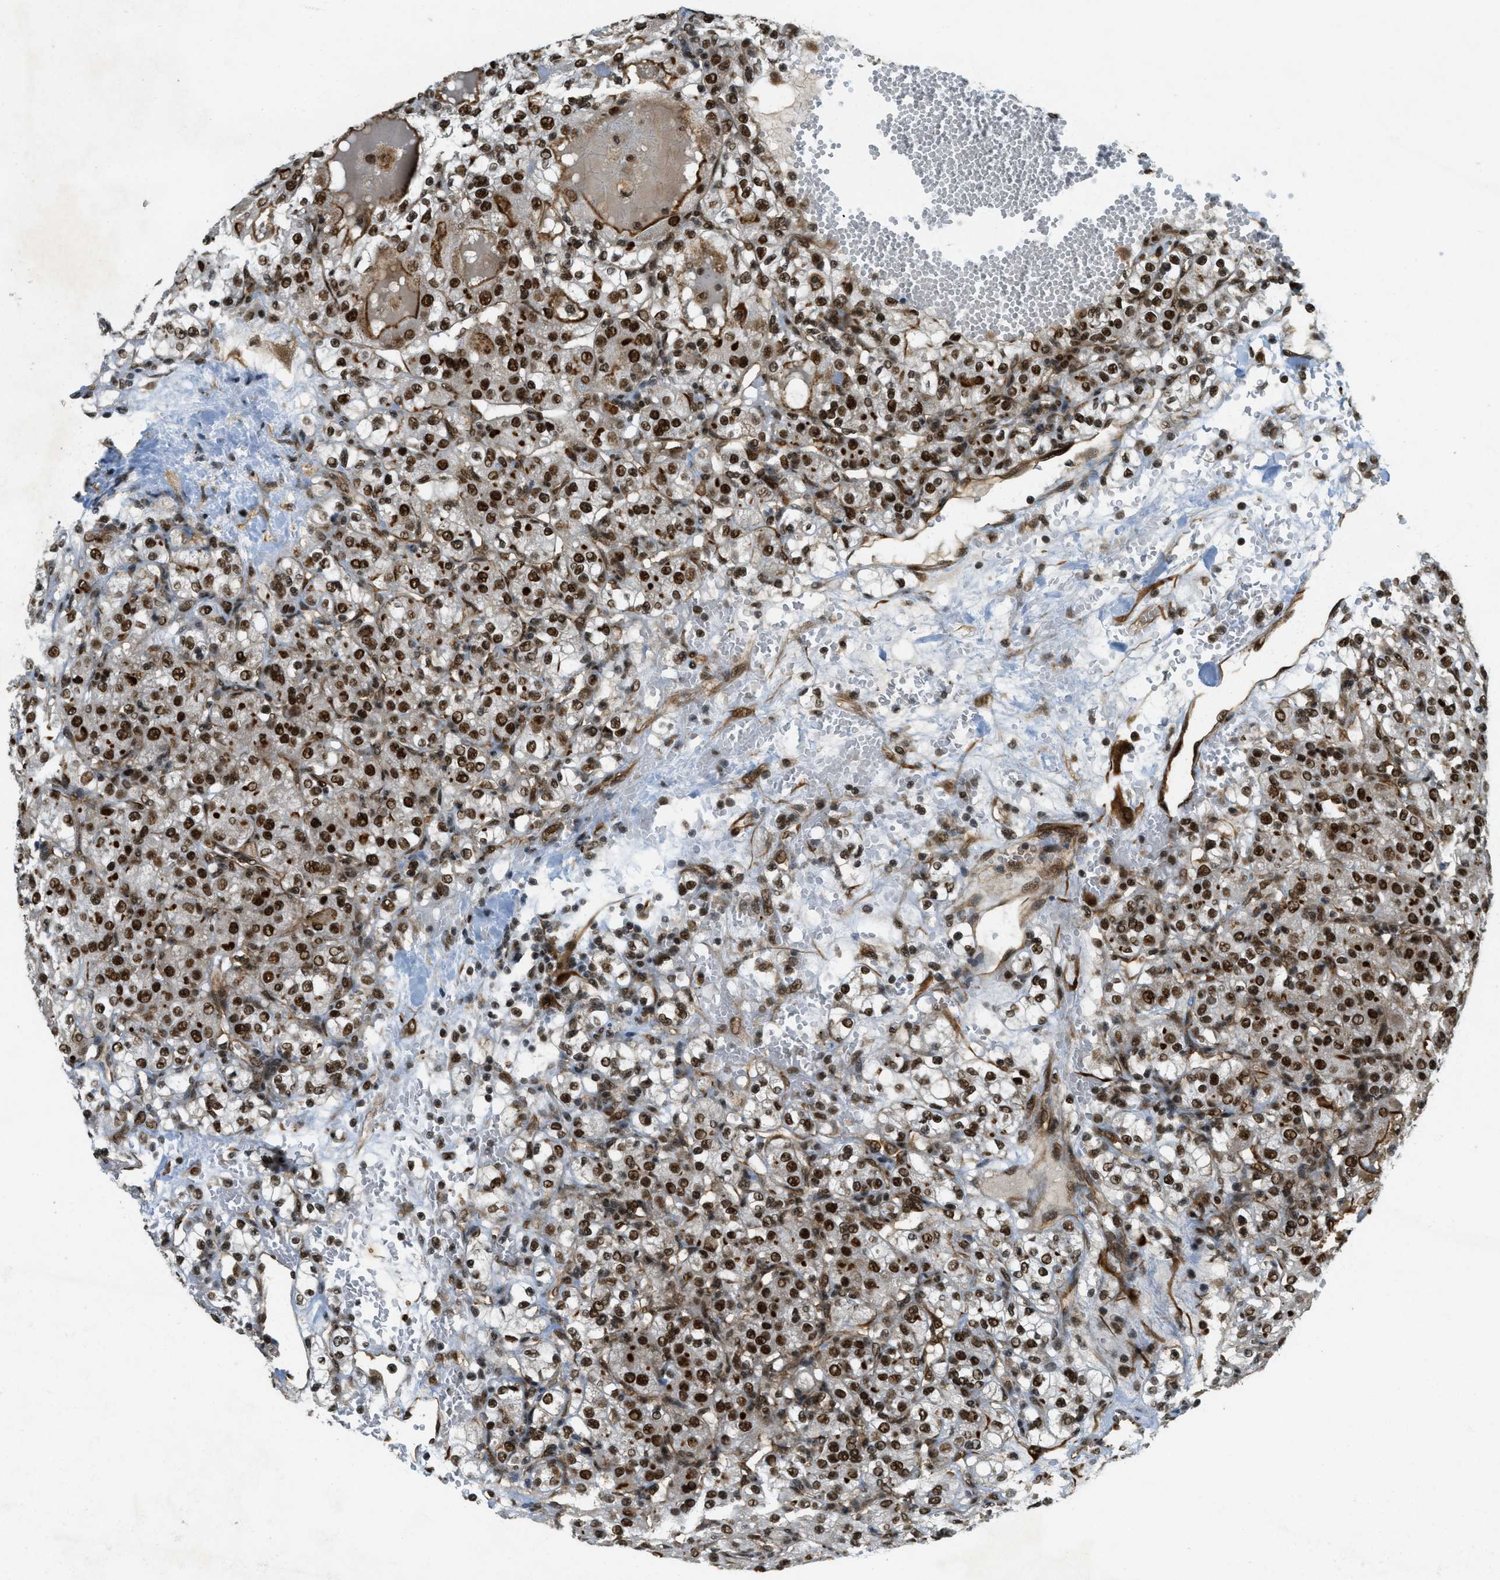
{"staining": {"intensity": "strong", "quantity": ">75%", "location": "nuclear"}, "tissue": "renal cancer", "cell_type": "Tumor cells", "image_type": "cancer", "snomed": [{"axis": "morphology", "description": "Normal tissue, NOS"}, {"axis": "morphology", "description": "Adenocarcinoma, NOS"}, {"axis": "topography", "description": "Kidney"}], "caption": "An image of renal cancer (adenocarcinoma) stained for a protein exhibits strong nuclear brown staining in tumor cells.", "gene": "ZFR", "patient": {"sex": "male", "age": 61}}